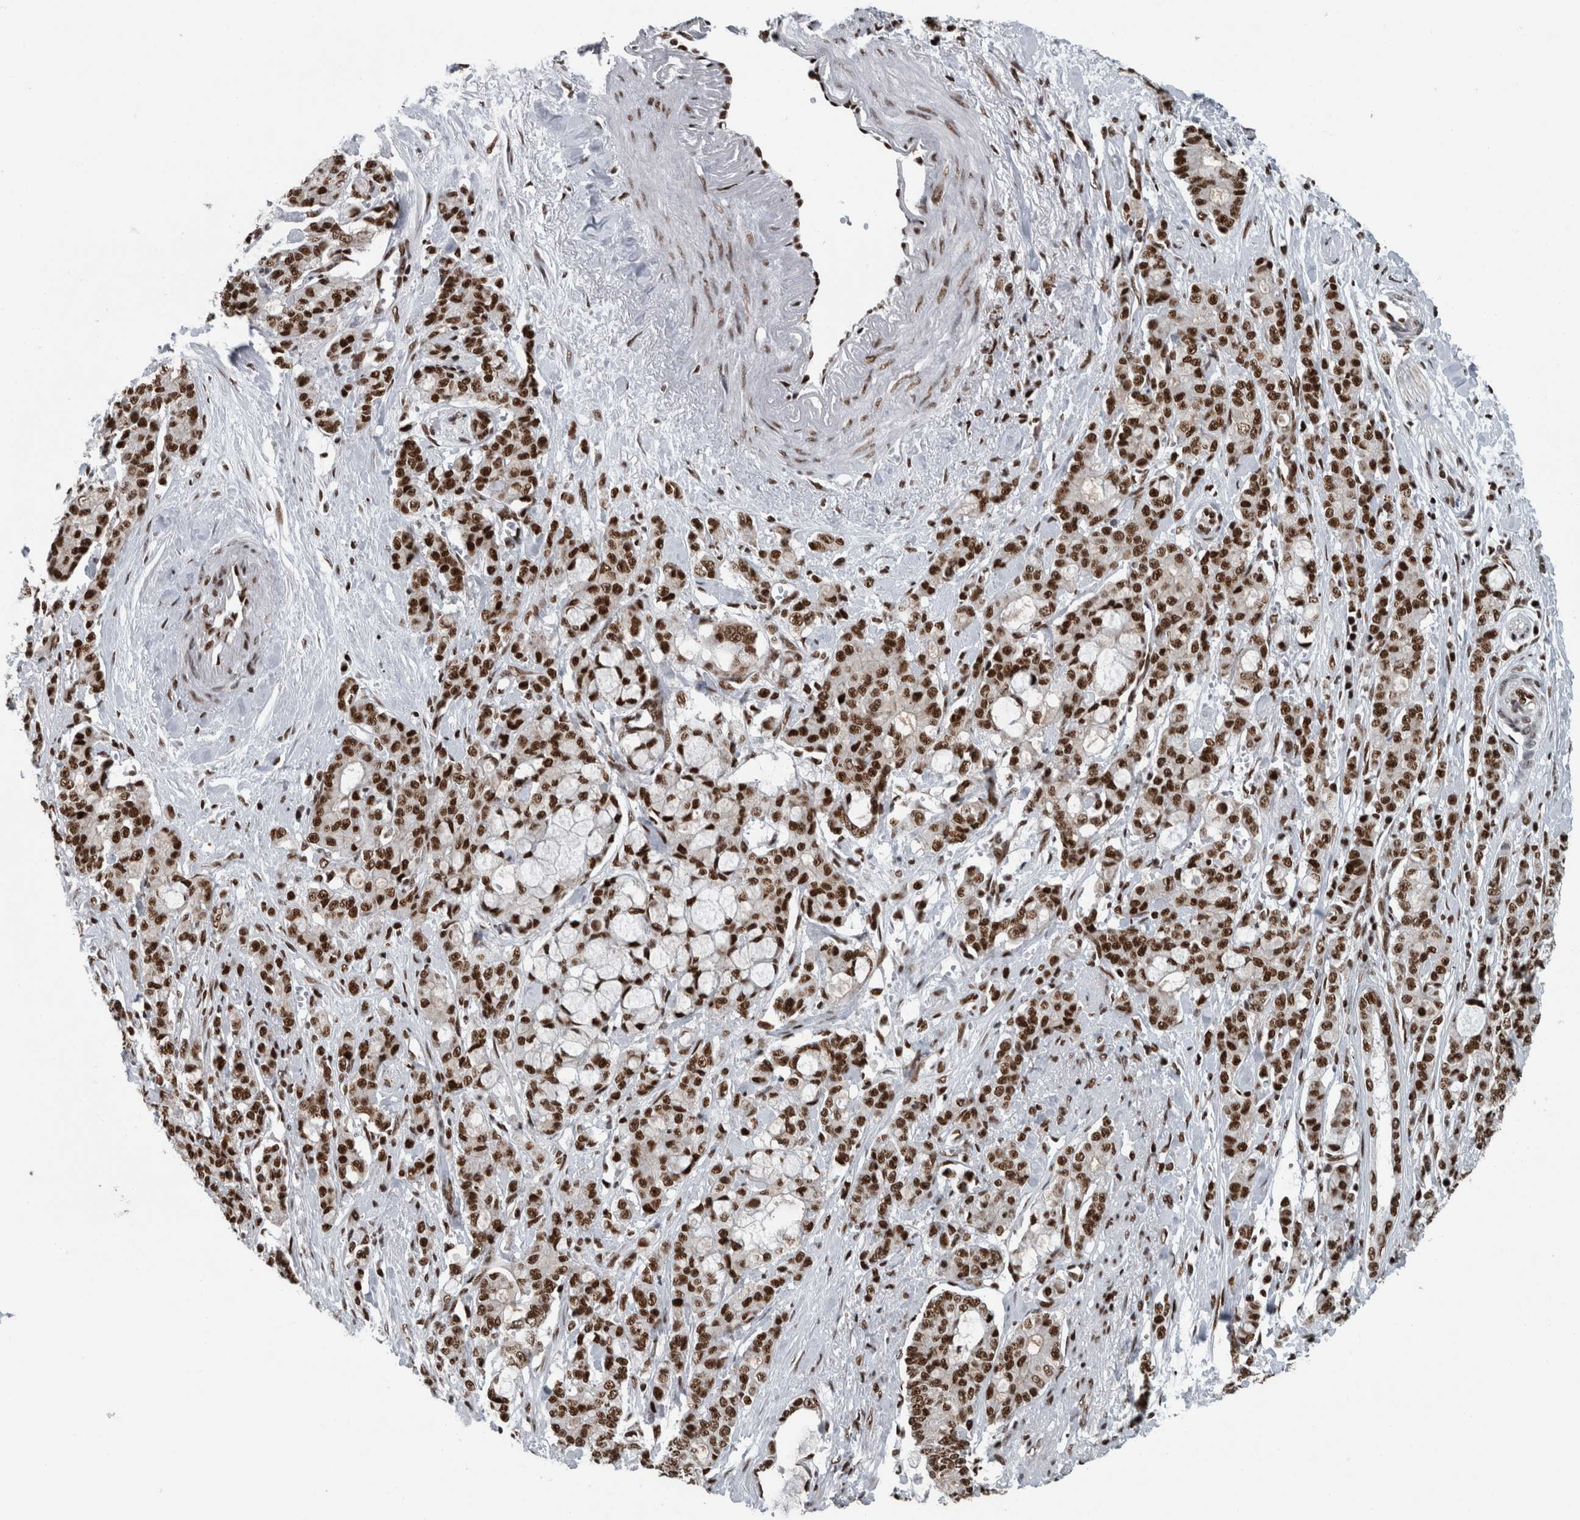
{"staining": {"intensity": "strong", "quantity": ">75%", "location": "nuclear"}, "tissue": "pancreatic cancer", "cell_type": "Tumor cells", "image_type": "cancer", "snomed": [{"axis": "morphology", "description": "Adenocarcinoma, NOS"}, {"axis": "topography", "description": "Pancreas"}], "caption": "Pancreatic cancer (adenocarcinoma) stained with DAB IHC exhibits high levels of strong nuclear staining in about >75% of tumor cells.", "gene": "DNMT3A", "patient": {"sex": "female", "age": 73}}